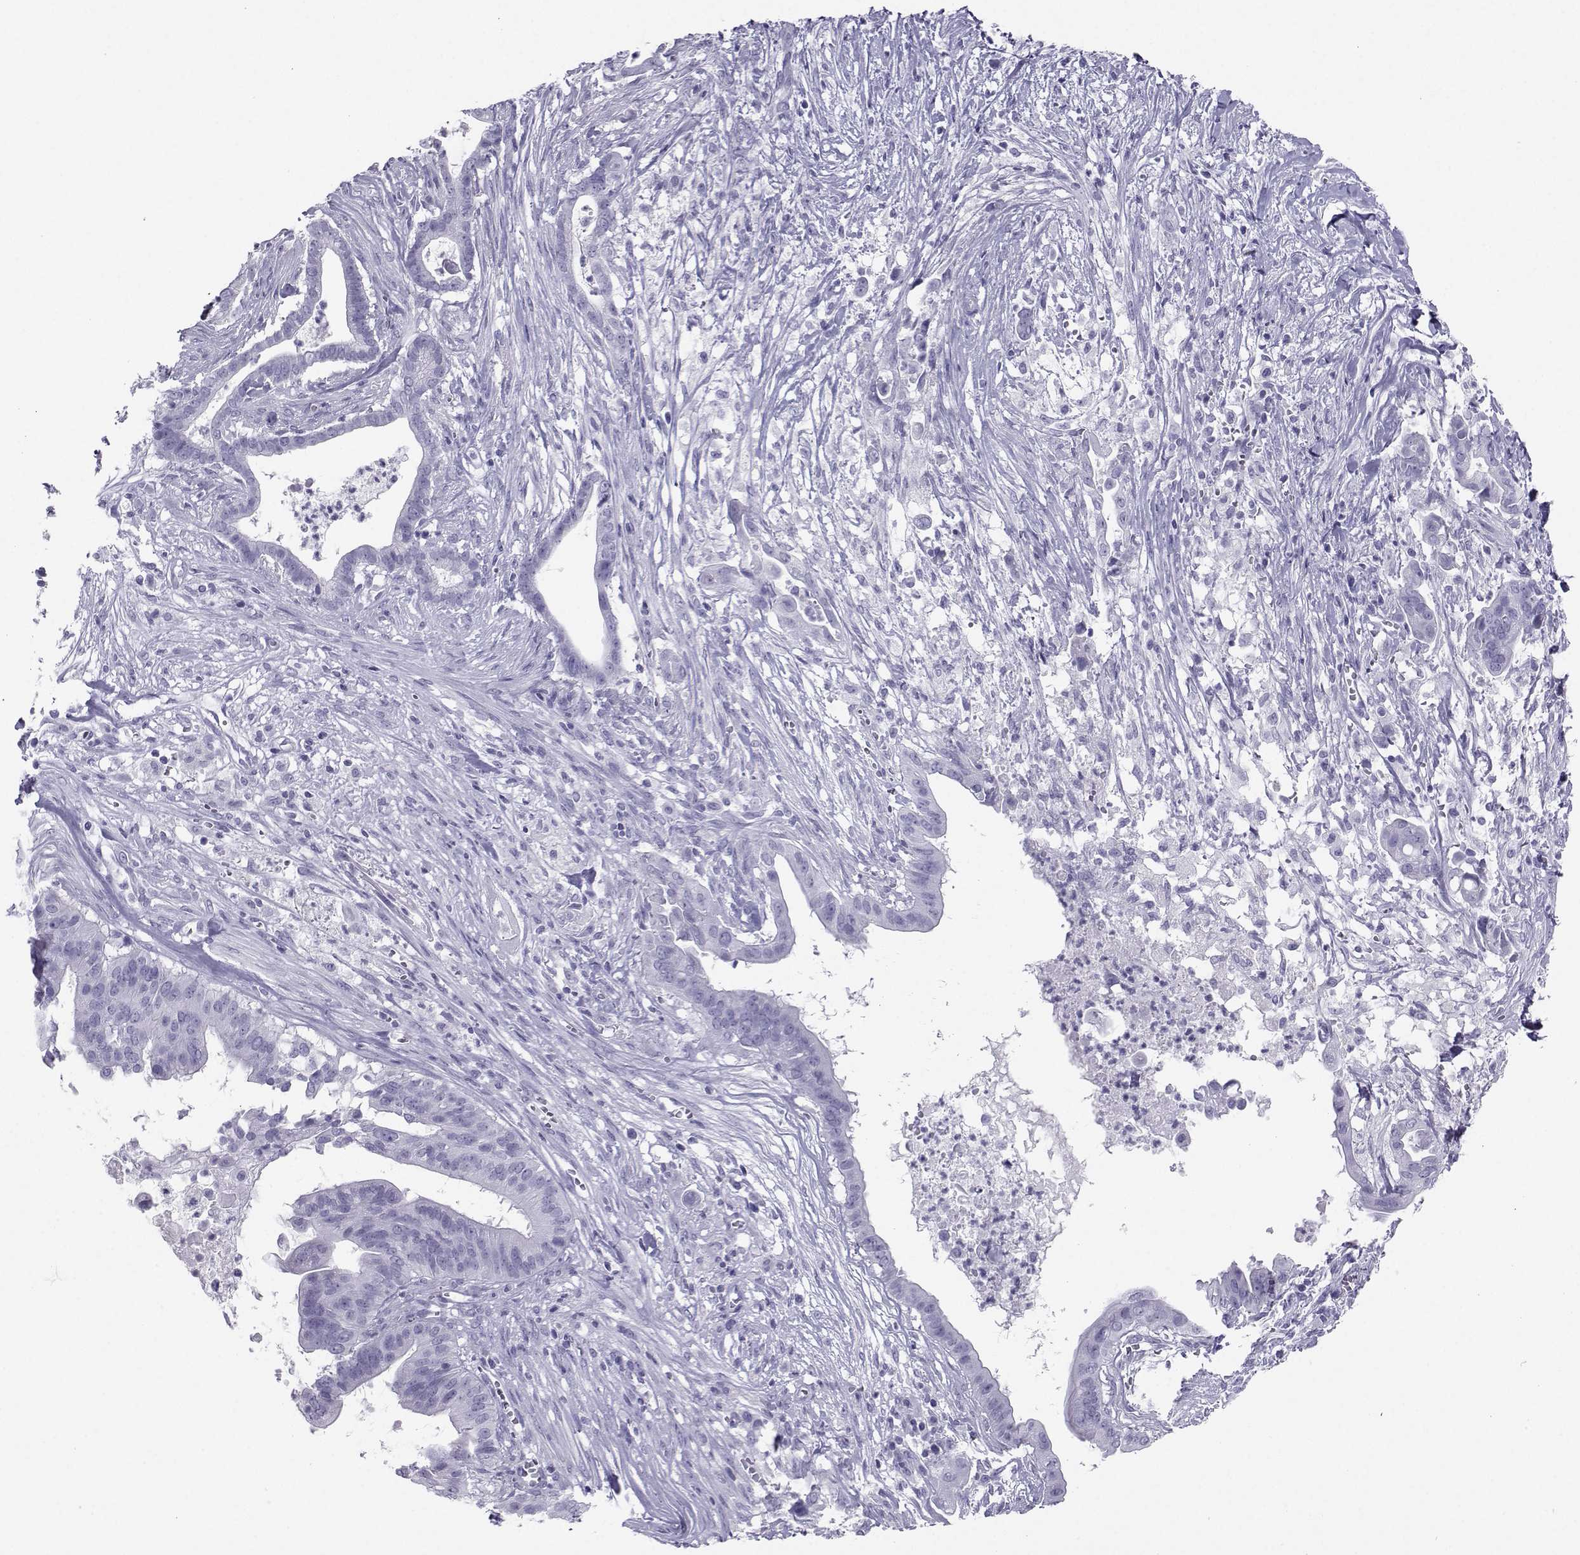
{"staining": {"intensity": "negative", "quantity": "none", "location": "none"}, "tissue": "pancreatic cancer", "cell_type": "Tumor cells", "image_type": "cancer", "snomed": [{"axis": "morphology", "description": "Adenocarcinoma, NOS"}, {"axis": "topography", "description": "Pancreas"}], "caption": "This is an immunohistochemistry (IHC) image of human pancreatic adenocarcinoma. There is no expression in tumor cells.", "gene": "SST", "patient": {"sex": "male", "age": 61}}